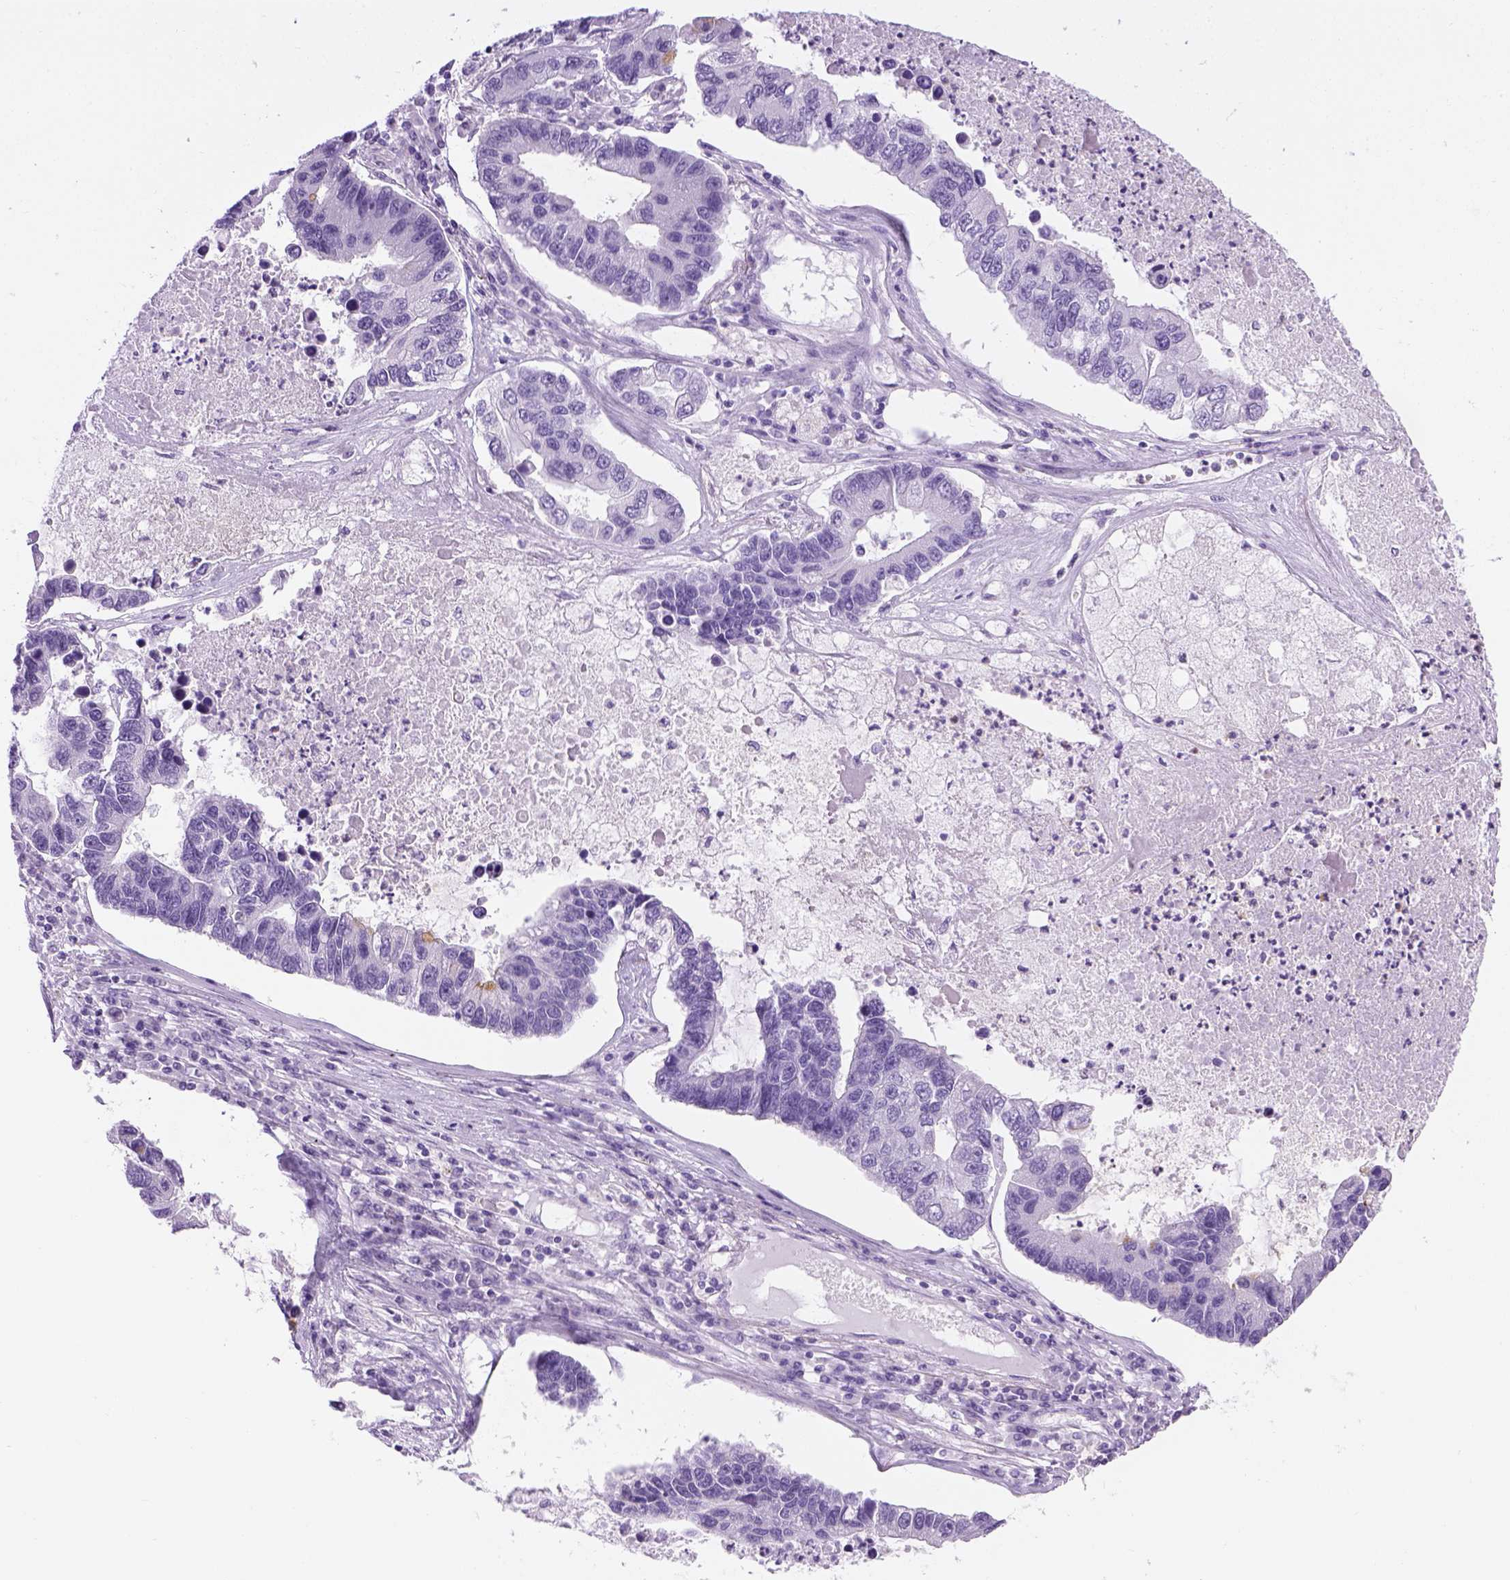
{"staining": {"intensity": "negative", "quantity": "none", "location": "none"}, "tissue": "lung cancer", "cell_type": "Tumor cells", "image_type": "cancer", "snomed": [{"axis": "morphology", "description": "Adenocarcinoma, NOS"}, {"axis": "topography", "description": "Bronchus"}, {"axis": "topography", "description": "Lung"}], "caption": "Protein analysis of adenocarcinoma (lung) shows no significant positivity in tumor cells.", "gene": "TMEM38A", "patient": {"sex": "female", "age": 51}}